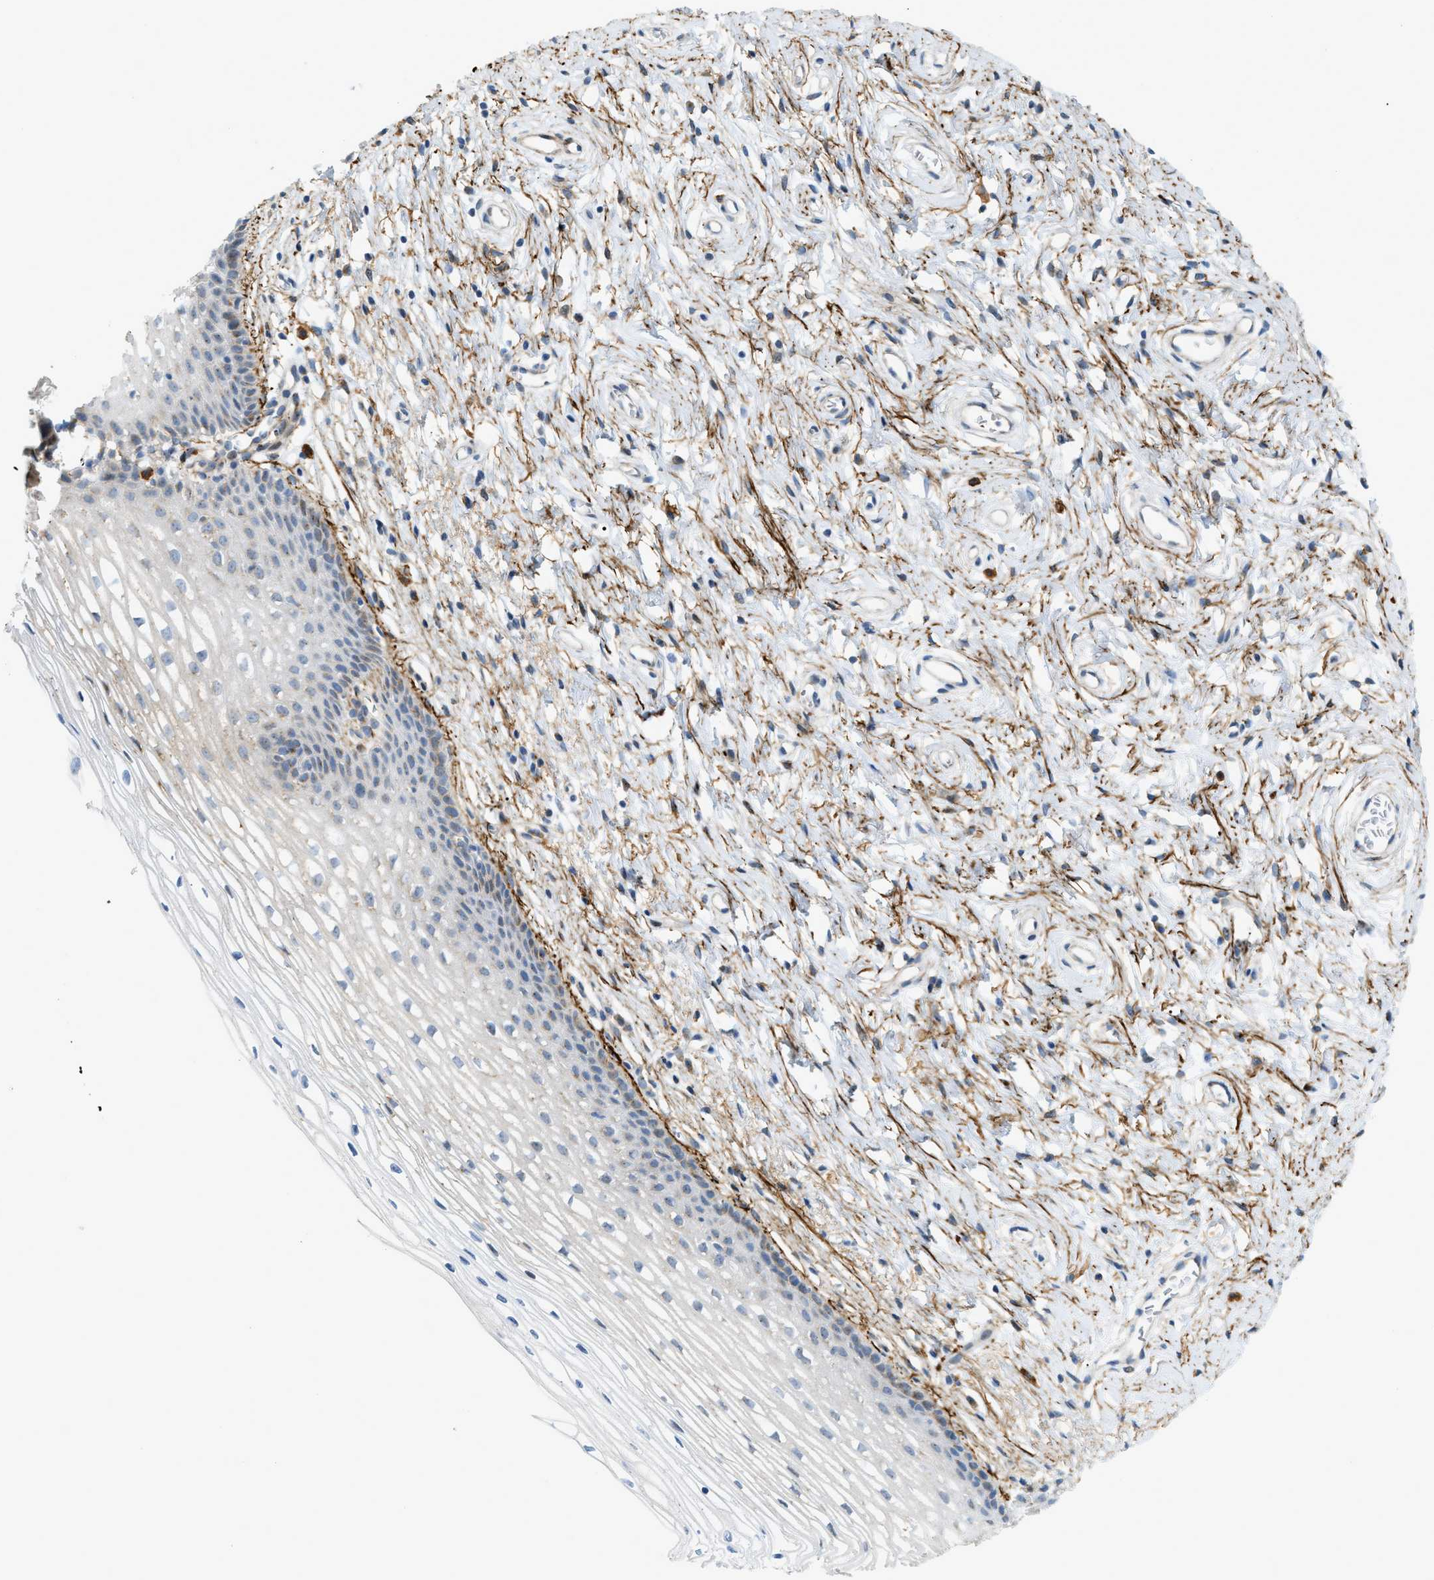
{"staining": {"intensity": "weak", "quantity": ">75%", "location": "cytoplasmic/membranous"}, "tissue": "cervix", "cell_type": "Glandular cells", "image_type": "normal", "snomed": [{"axis": "morphology", "description": "Normal tissue, NOS"}, {"axis": "topography", "description": "Cervix"}], "caption": "Protein expression analysis of normal human cervix reveals weak cytoplasmic/membranous positivity in approximately >75% of glandular cells. Immunohistochemistry (ihc) stains the protein in brown and the nuclei are stained blue.", "gene": "LMBRD1", "patient": {"sex": "female", "age": 77}}